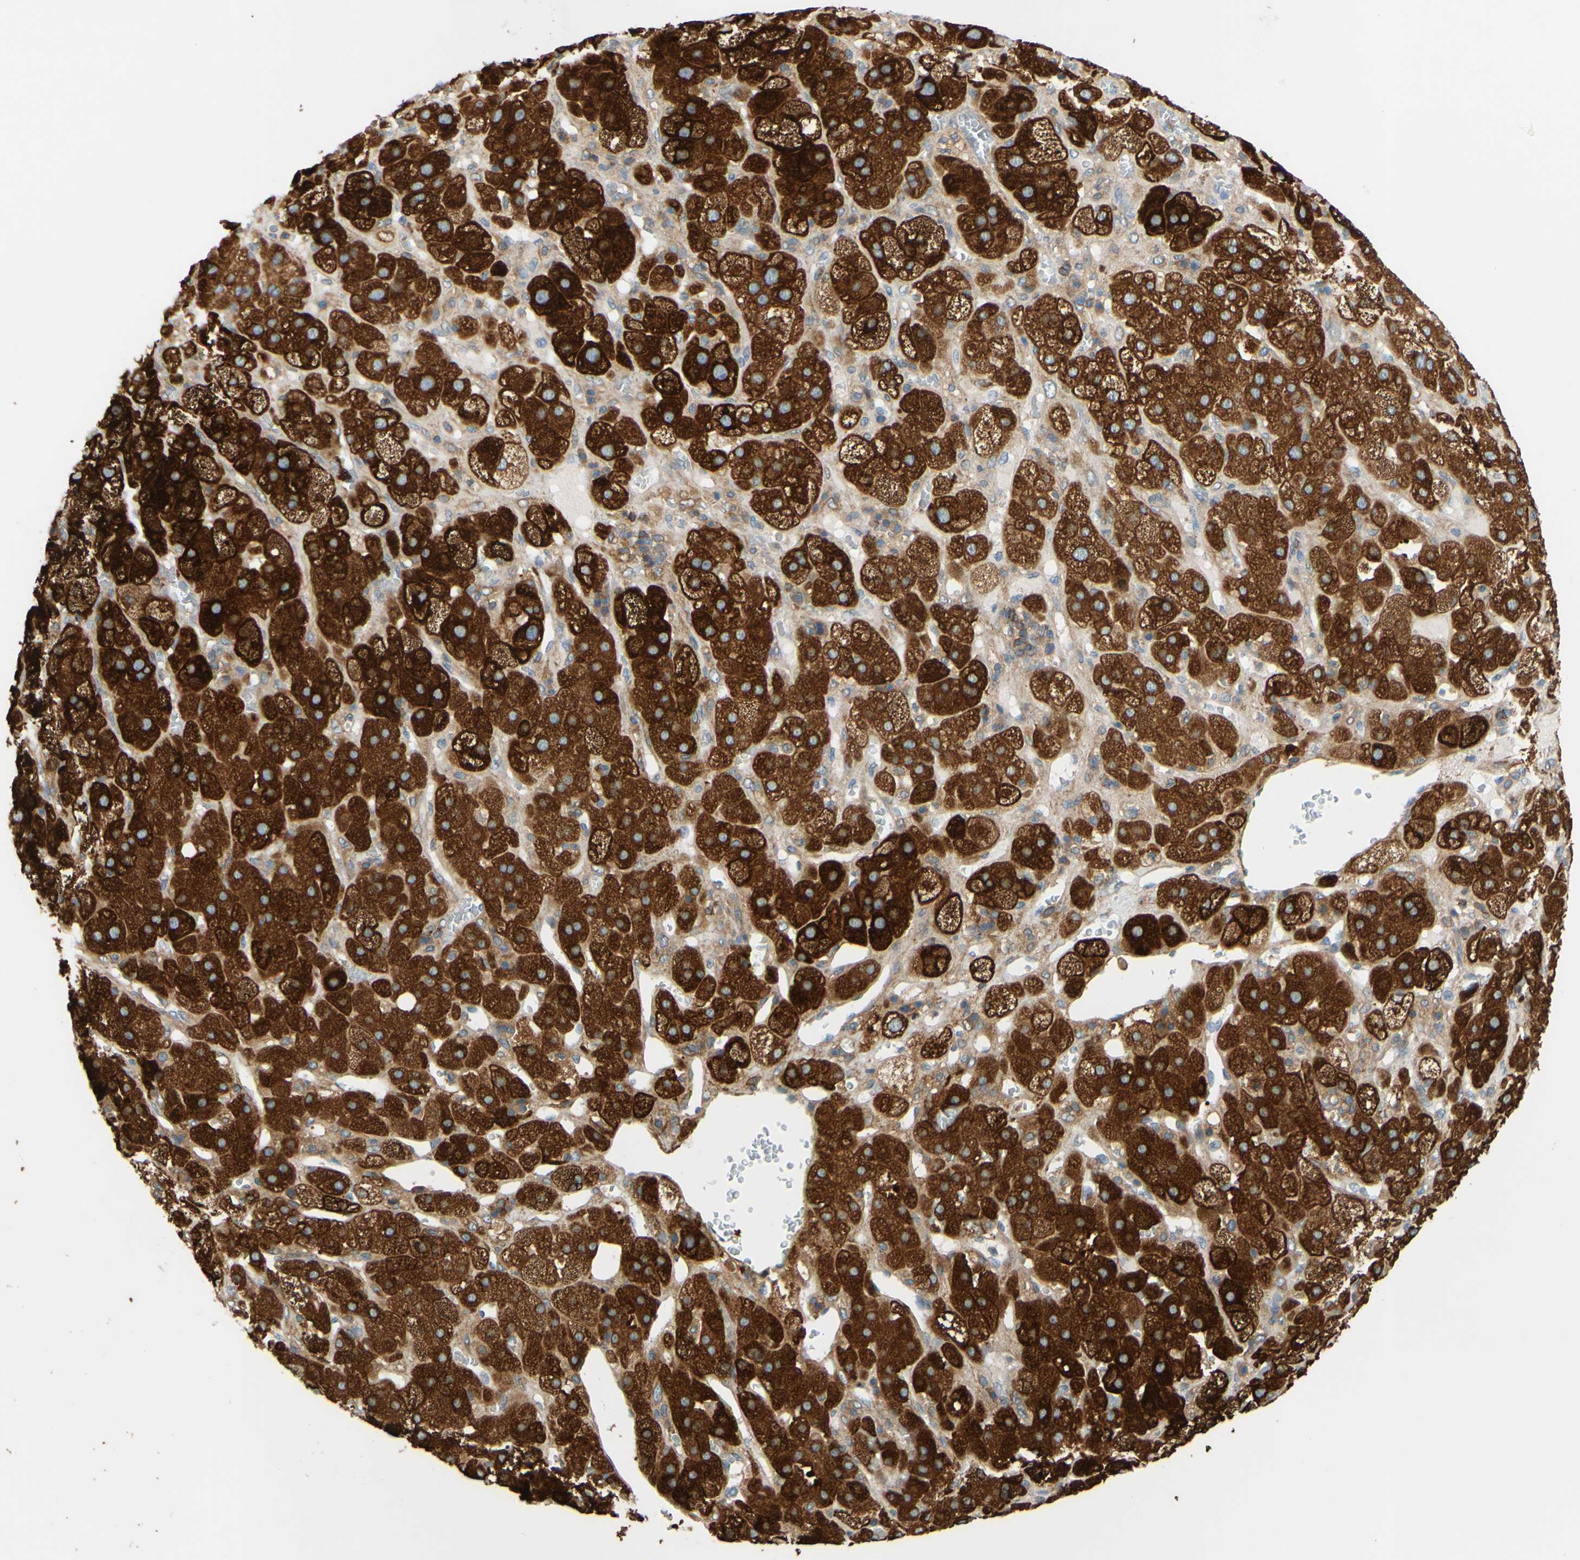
{"staining": {"intensity": "strong", "quantity": ">75%", "location": "cytoplasmic/membranous"}, "tissue": "adrenal gland", "cell_type": "Glandular cells", "image_type": "normal", "snomed": [{"axis": "morphology", "description": "Normal tissue, NOS"}, {"axis": "topography", "description": "Adrenal gland"}], "caption": "This photomicrograph shows benign adrenal gland stained with immunohistochemistry (IHC) to label a protein in brown. The cytoplasmic/membranous of glandular cells show strong positivity for the protein. Nuclei are counter-stained blue.", "gene": "POR", "patient": {"sex": "female", "age": 47}}